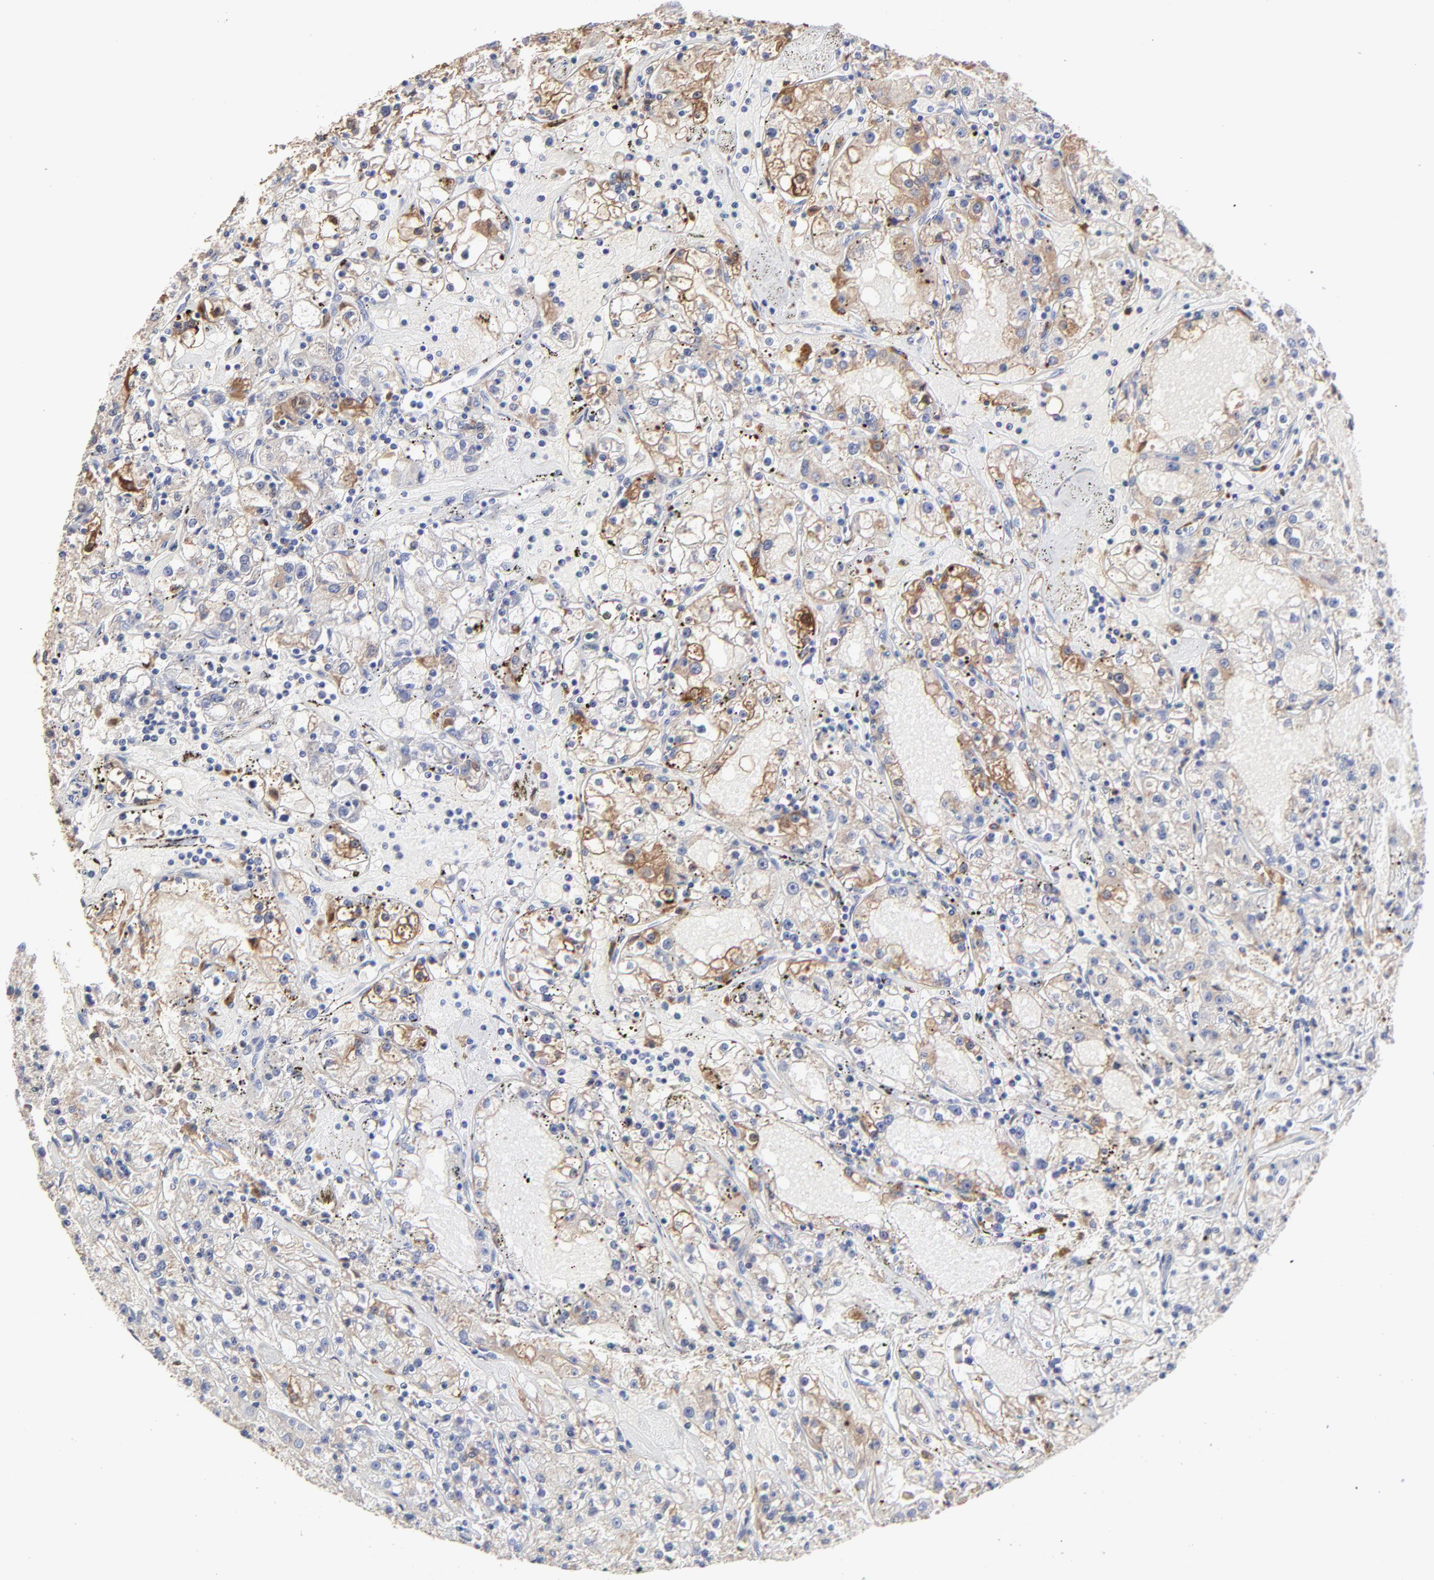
{"staining": {"intensity": "moderate", "quantity": "25%-75%", "location": "cytoplasmic/membranous"}, "tissue": "renal cancer", "cell_type": "Tumor cells", "image_type": "cancer", "snomed": [{"axis": "morphology", "description": "Adenocarcinoma, NOS"}, {"axis": "topography", "description": "Kidney"}], "caption": "The micrograph reveals immunohistochemical staining of renal cancer. There is moderate cytoplasmic/membranous positivity is seen in about 25%-75% of tumor cells. The staining is performed using DAB brown chromogen to label protein expression. The nuclei are counter-stained blue using hematoxylin.", "gene": "SMARCA1", "patient": {"sex": "male", "age": 56}}